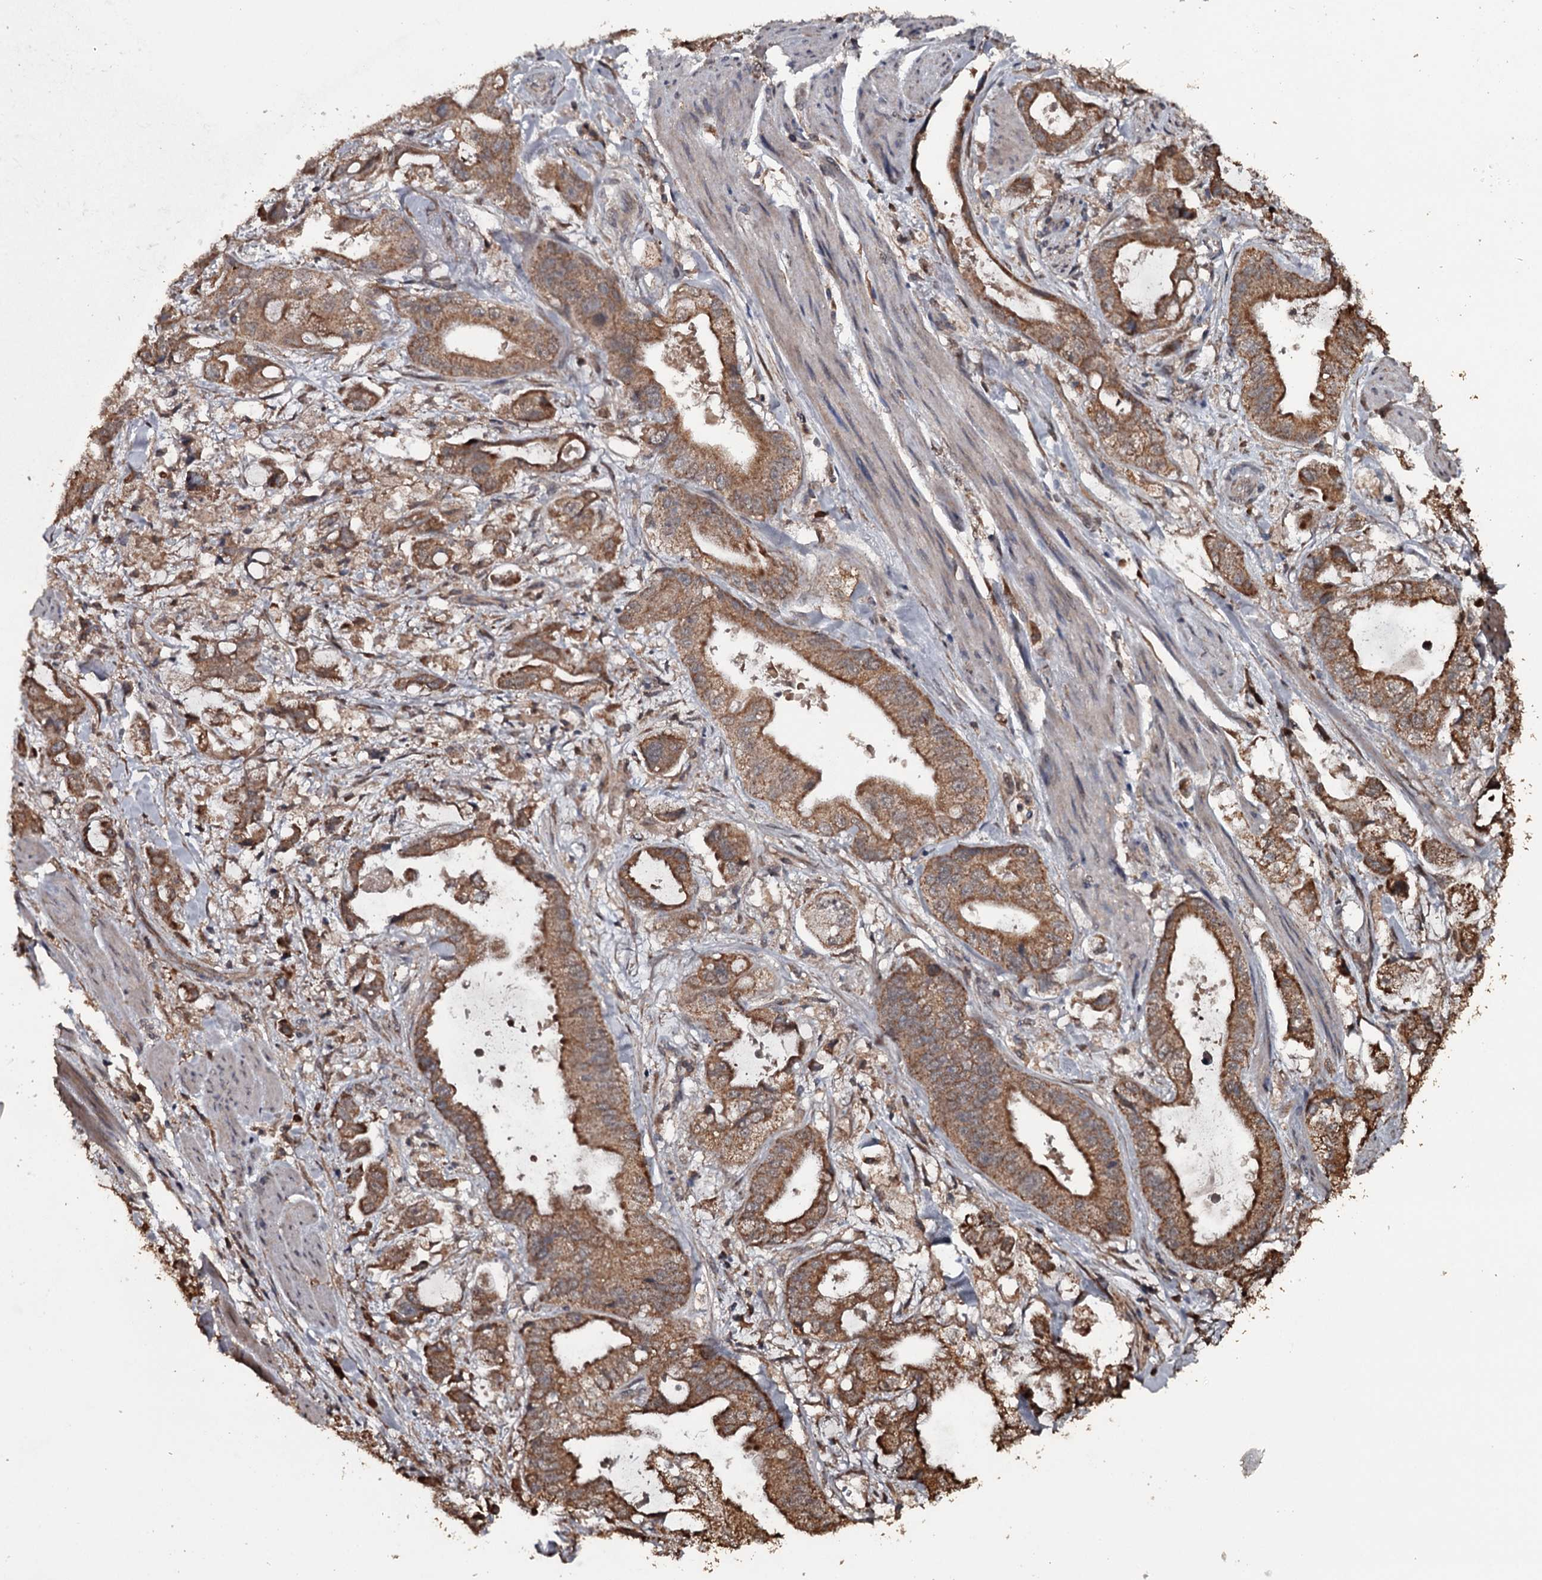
{"staining": {"intensity": "moderate", "quantity": ">75%", "location": "cytoplasmic/membranous"}, "tissue": "stomach cancer", "cell_type": "Tumor cells", "image_type": "cancer", "snomed": [{"axis": "morphology", "description": "Adenocarcinoma, NOS"}, {"axis": "topography", "description": "Stomach"}], "caption": "Immunohistochemistry (IHC) micrograph of neoplastic tissue: human stomach adenocarcinoma stained using IHC exhibits medium levels of moderate protein expression localized specifically in the cytoplasmic/membranous of tumor cells, appearing as a cytoplasmic/membranous brown color.", "gene": "WIPI1", "patient": {"sex": "male", "age": 62}}